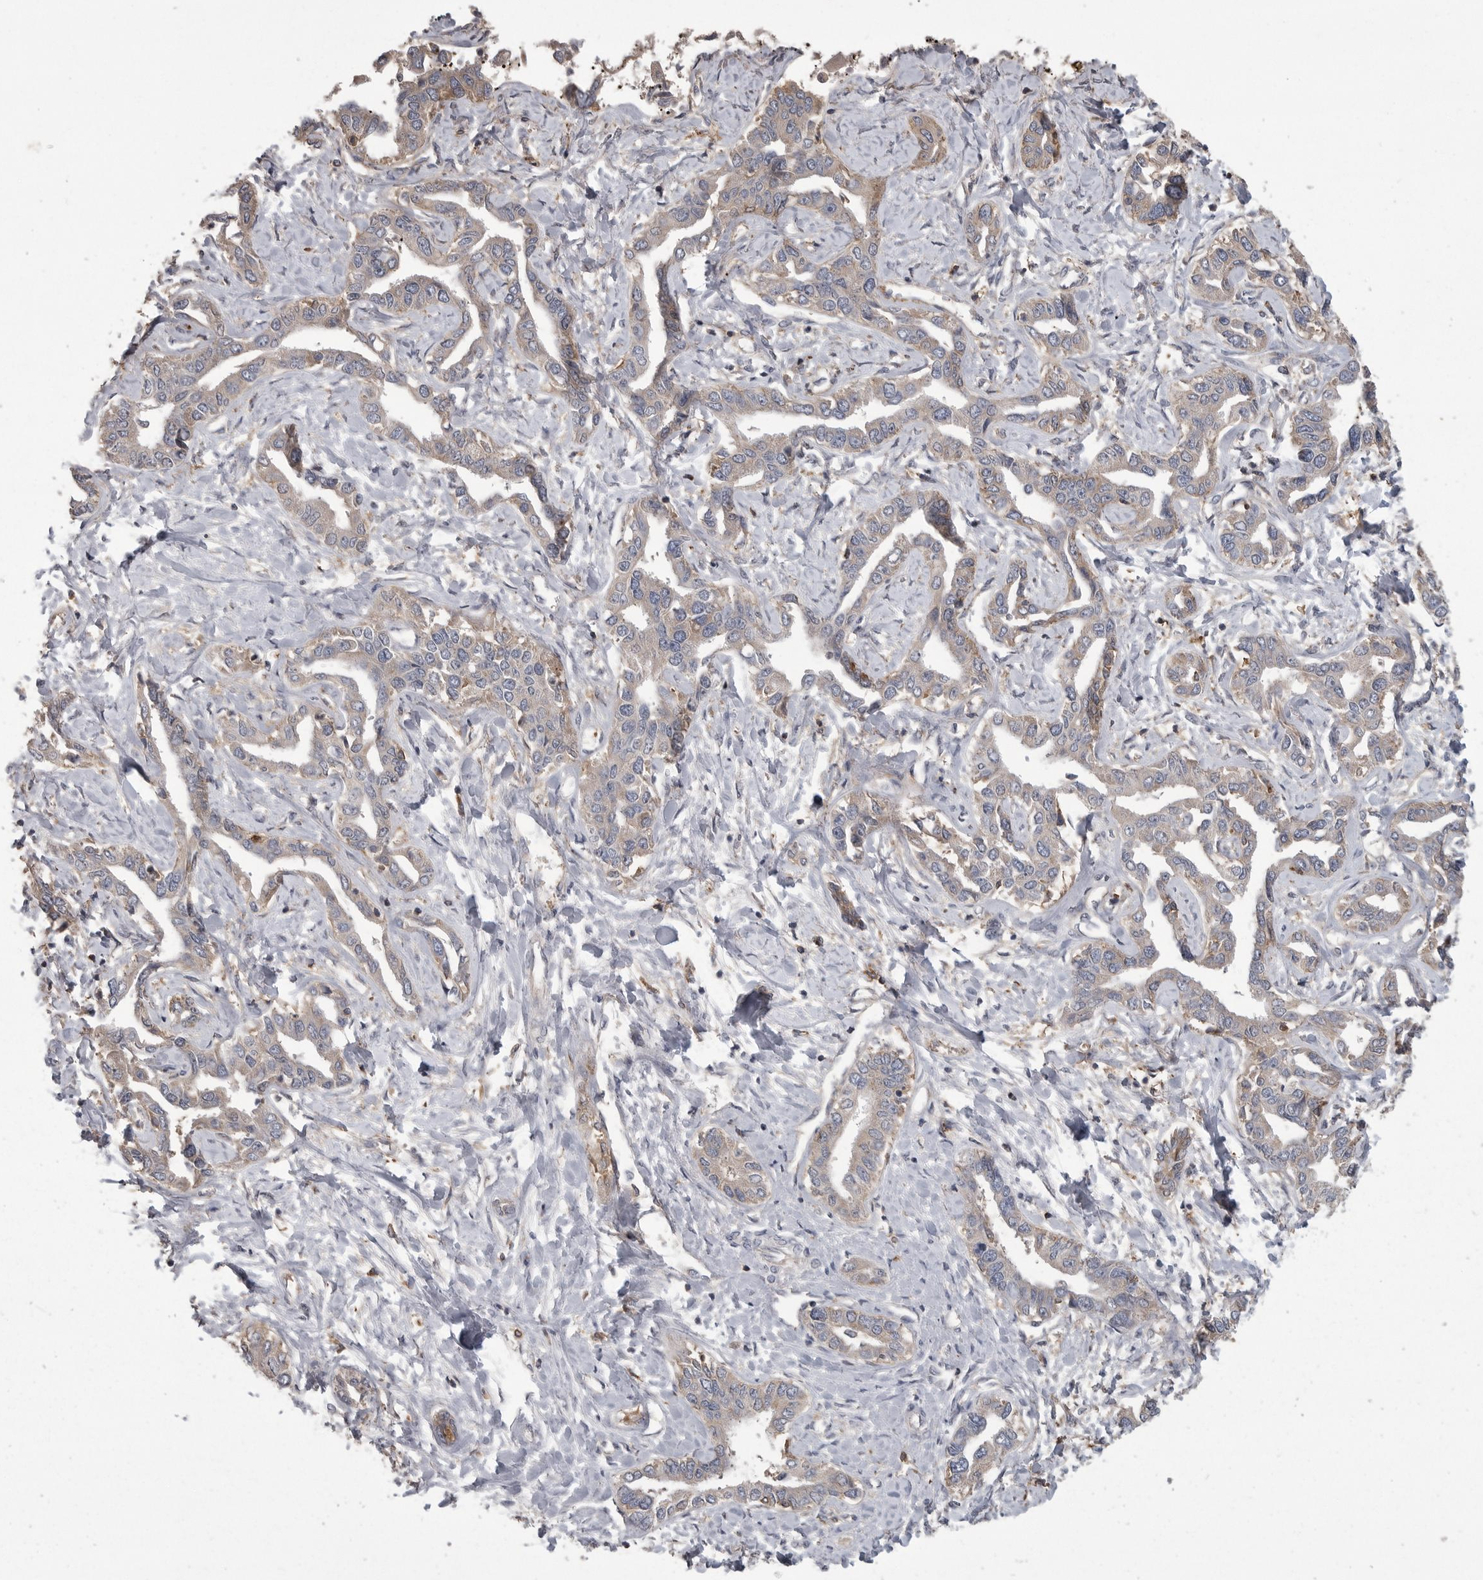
{"staining": {"intensity": "weak", "quantity": "25%-75%", "location": "cytoplasmic/membranous"}, "tissue": "liver cancer", "cell_type": "Tumor cells", "image_type": "cancer", "snomed": [{"axis": "morphology", "description": "Cholangiocarcinoma"}, {"axis": "topography", "description": "Liver"}], "caption": "Immunohistochemistry of human liver cholangiocarcinoma displays low levels of weak cytoplasmic/membranous positivity in about 25%-75% of tumor cells.", "gene": "CMTM6", "patient": {"sex": "male", "age": 59}}